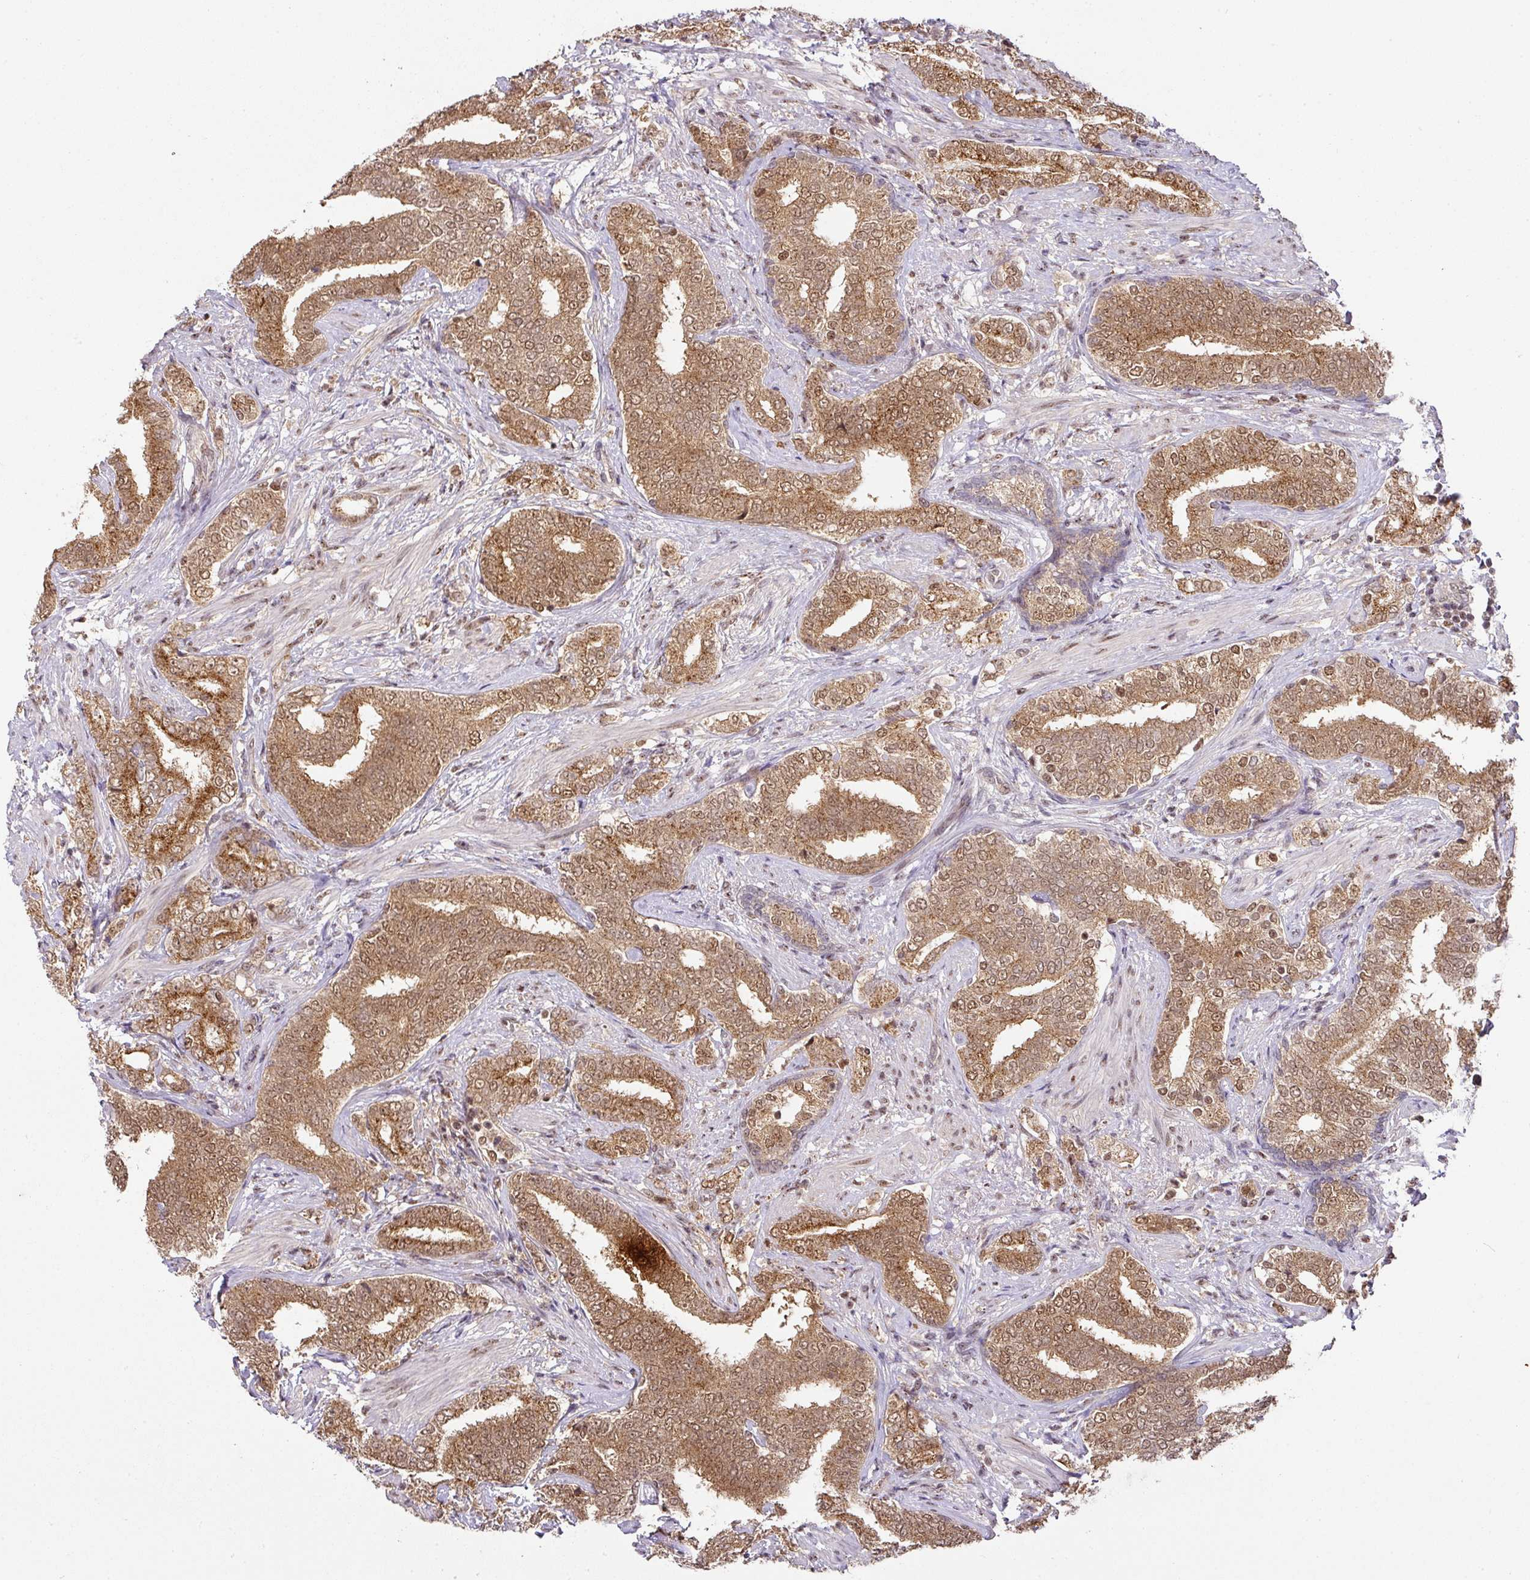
{"staining": {"intensity": "moderate", "quantity": ">75%", "location": "cytoplasmic/membranous,nuclear"}, "tissue": "prostate cancer", "cell_type": "Tumor cells", "image_type": "cancer", "snomed": [{"axis": "morphology", "description": "Adenocarcinoma, High grade"}, {"axis": "topography", "description": "Prostate"}], "caption": "Moderate cytoplasmic/membranous and nuclear expression for a protein is appreciated in about >75% of tumor cells of prostate cancer using immunohistochemistry (IHC).", "gene": "RANBP9", "patient": {"sex": "male", "age": 72}}